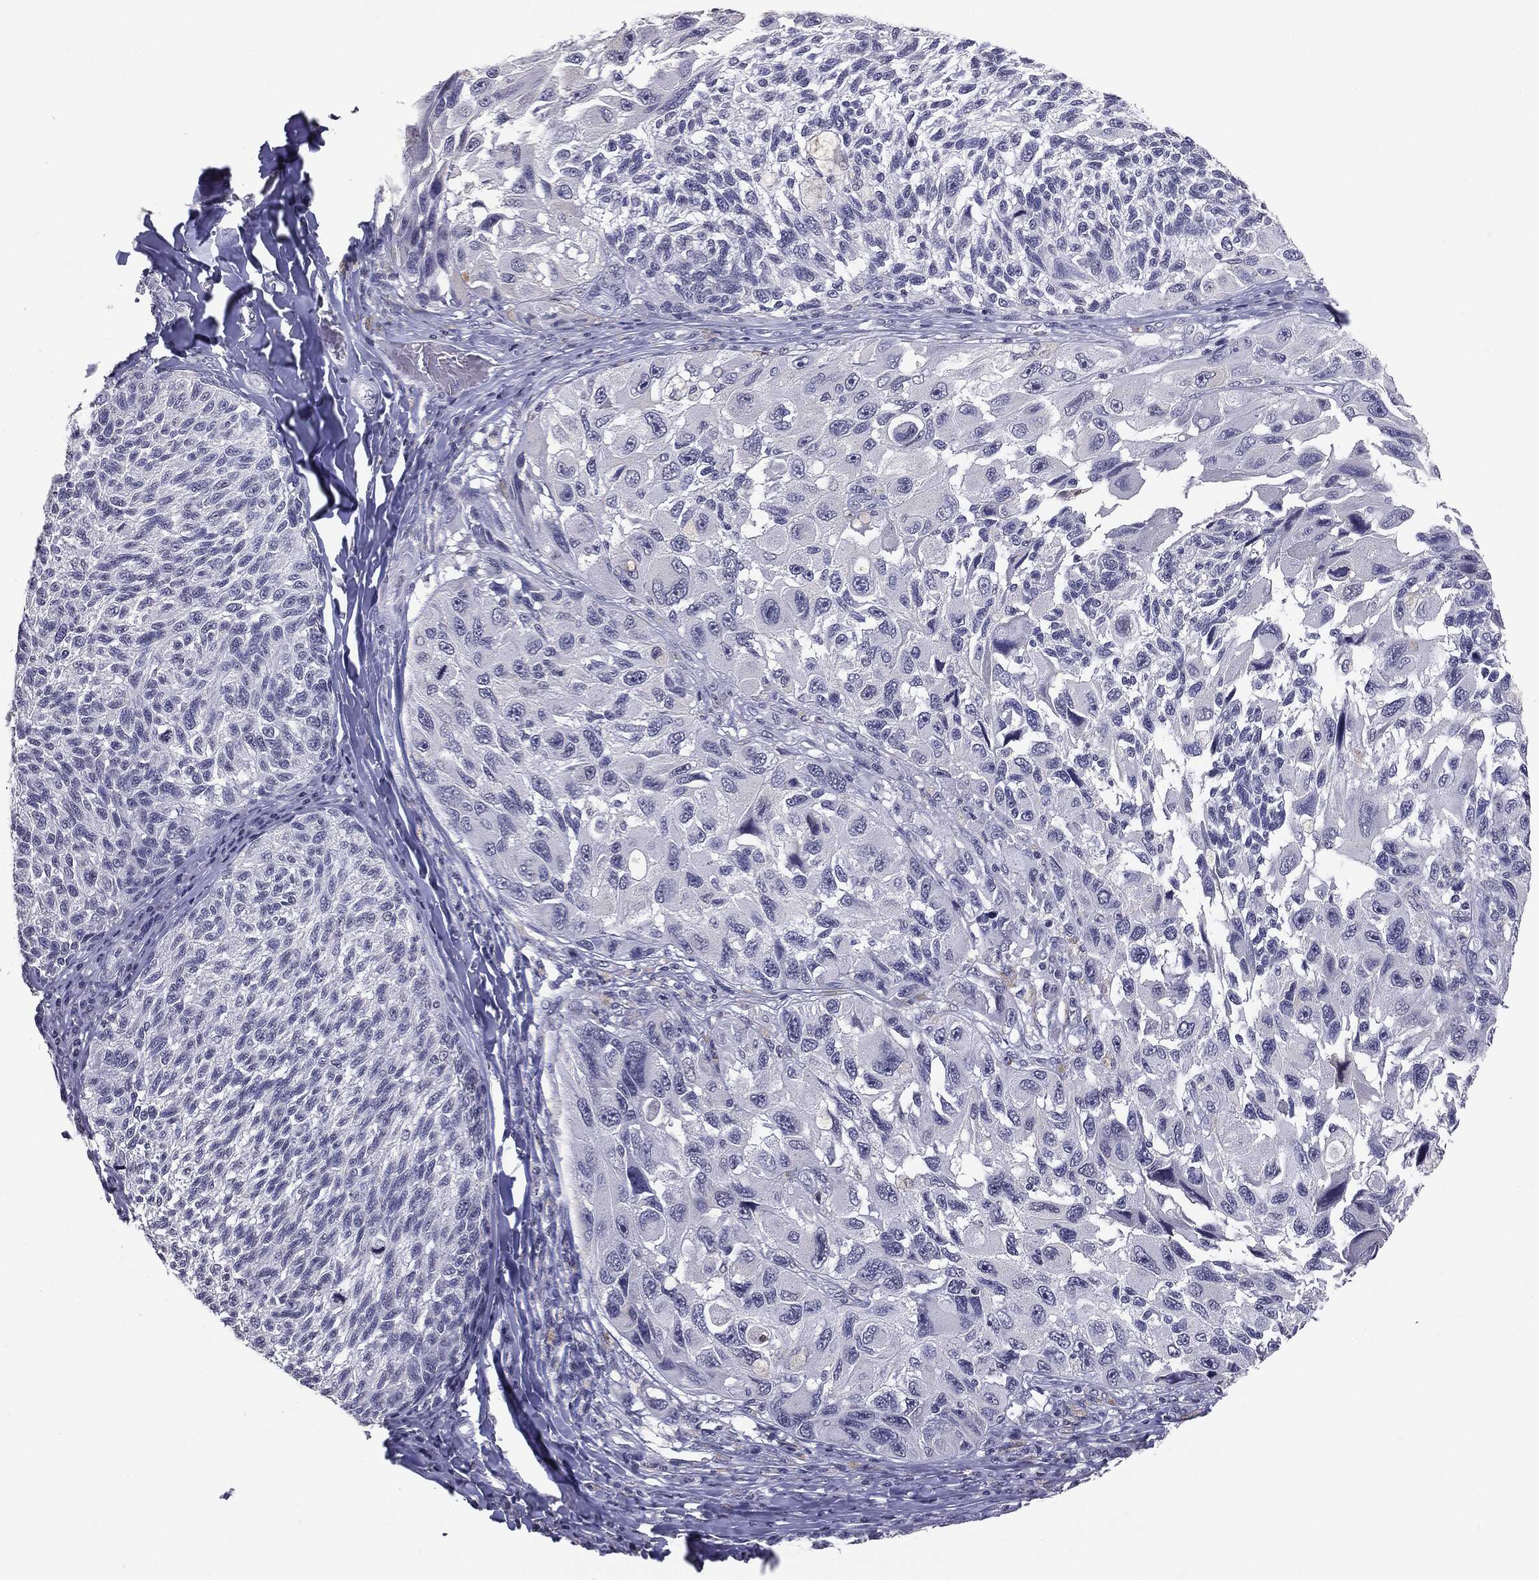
{"staining": {"intensity": "negative", "quantity": "none", "location": "none"}, "tissue": "melanoma", "cell_type": "Tumor cells", "image_type": "cancer", "snomed": [{"axis": "morphology", "description": "Malignant melanoma, NOS"}, {"axis": "topography", "description": "Skin"}], "caption": "Immunohistochemistry photomicrograph of neoplastic tissue: melanoma stained with DAB (3,3'-diaminobenzidine) exhibits no significant protein staining in tumor cells.", "gene": "SERPINB4", "patient": {"sex": "female", "age": 73}}